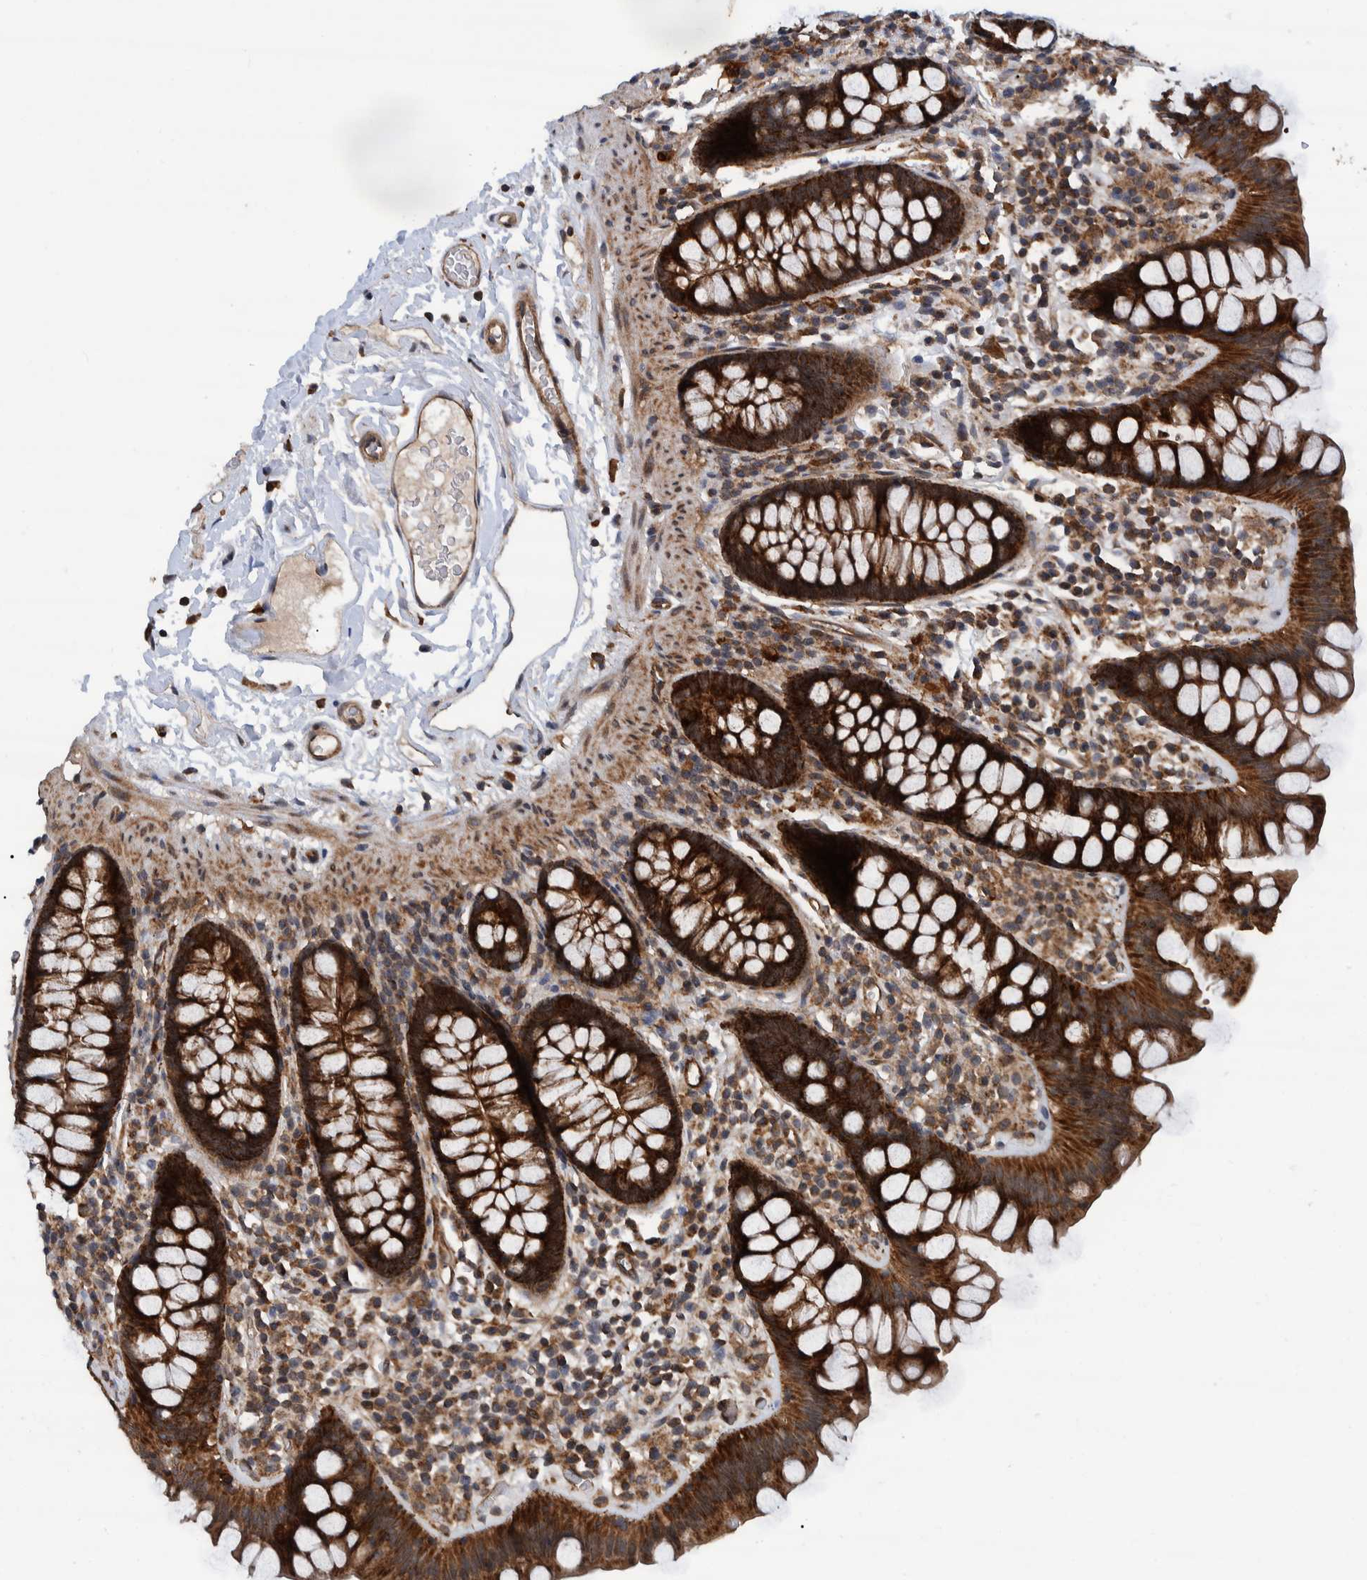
{"staining": {"intensity": "moderate", "quantity": ">75%", "location": "cytoplasmic/membranous"}, "tissue": "colon", "cell_type": "Endothelial cells", "image_type": "normal", "snomed": [{"axis": "morphology", "description": "Normal tissue, NOS"}, {"axis": "topography", "description": "Colon"}], "caption": "The immunohistochemical stain labels moderate cytoplasmic/membranous expression in endothelial cells of unremarkable colon.", "gene": "MRPS7", "patient": {"sex": "female", "age": 80}}